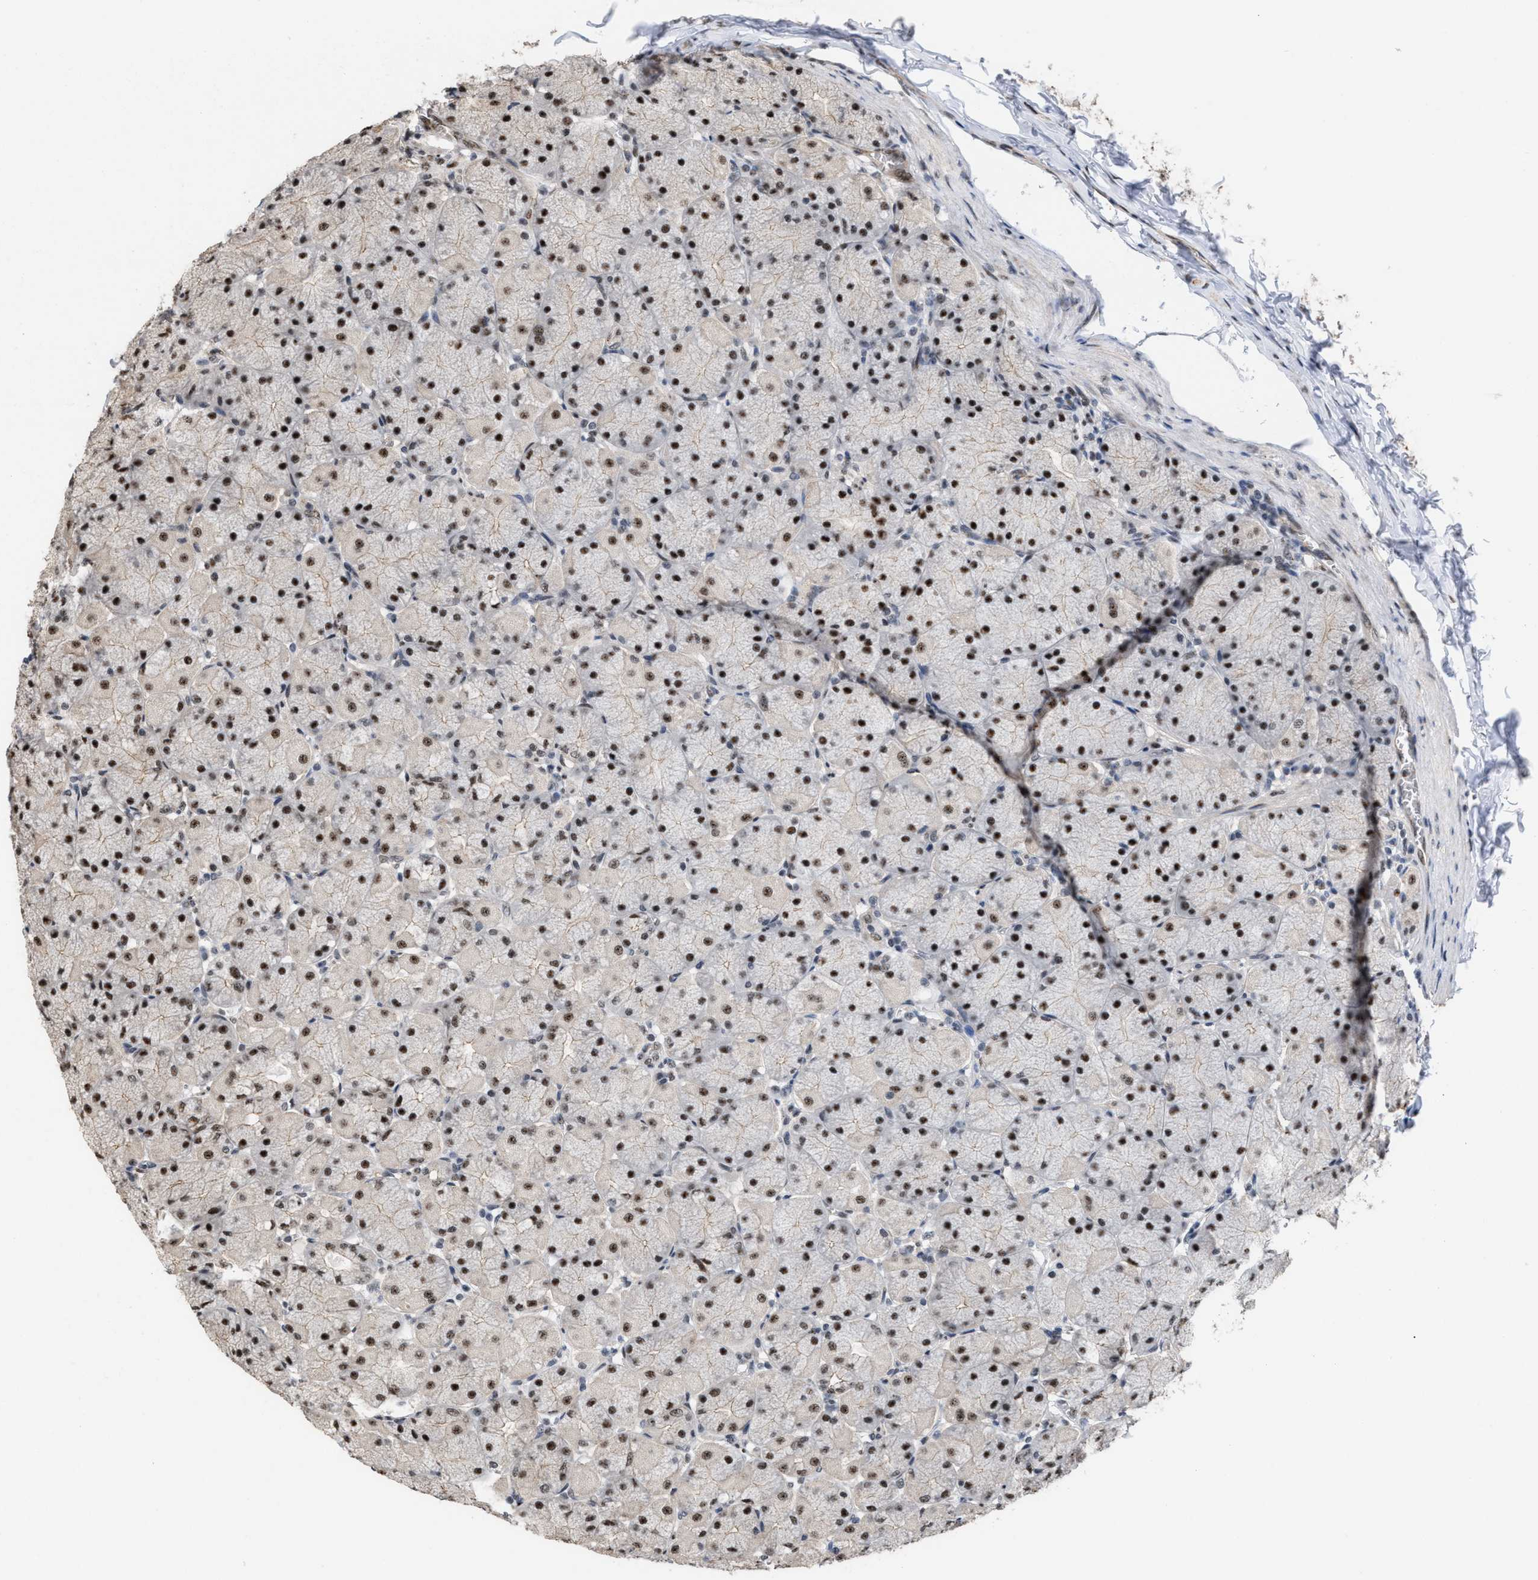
{"staining": {"intensity": "strong", "quantity": ">75%", "location": "nuclear"}, "tissue": "stomach", "cell_type": "Glandular cells", "image_type": "normal", "snomed": [{"axis": "morphology", "description": "Normal tissue, NOS"}, {"axis": "topography", "description": "Stomach, upper"}], "caption": "Immunohistochemistry (IHC) (DAB (3,3'-diaminobenzidine)) staining of benign stomach demonstrates strong nuclear protein staining in about >75% of glandular cells.", "gene": "EIF4A3", "patient": {"sex": "female", "age": 56}}